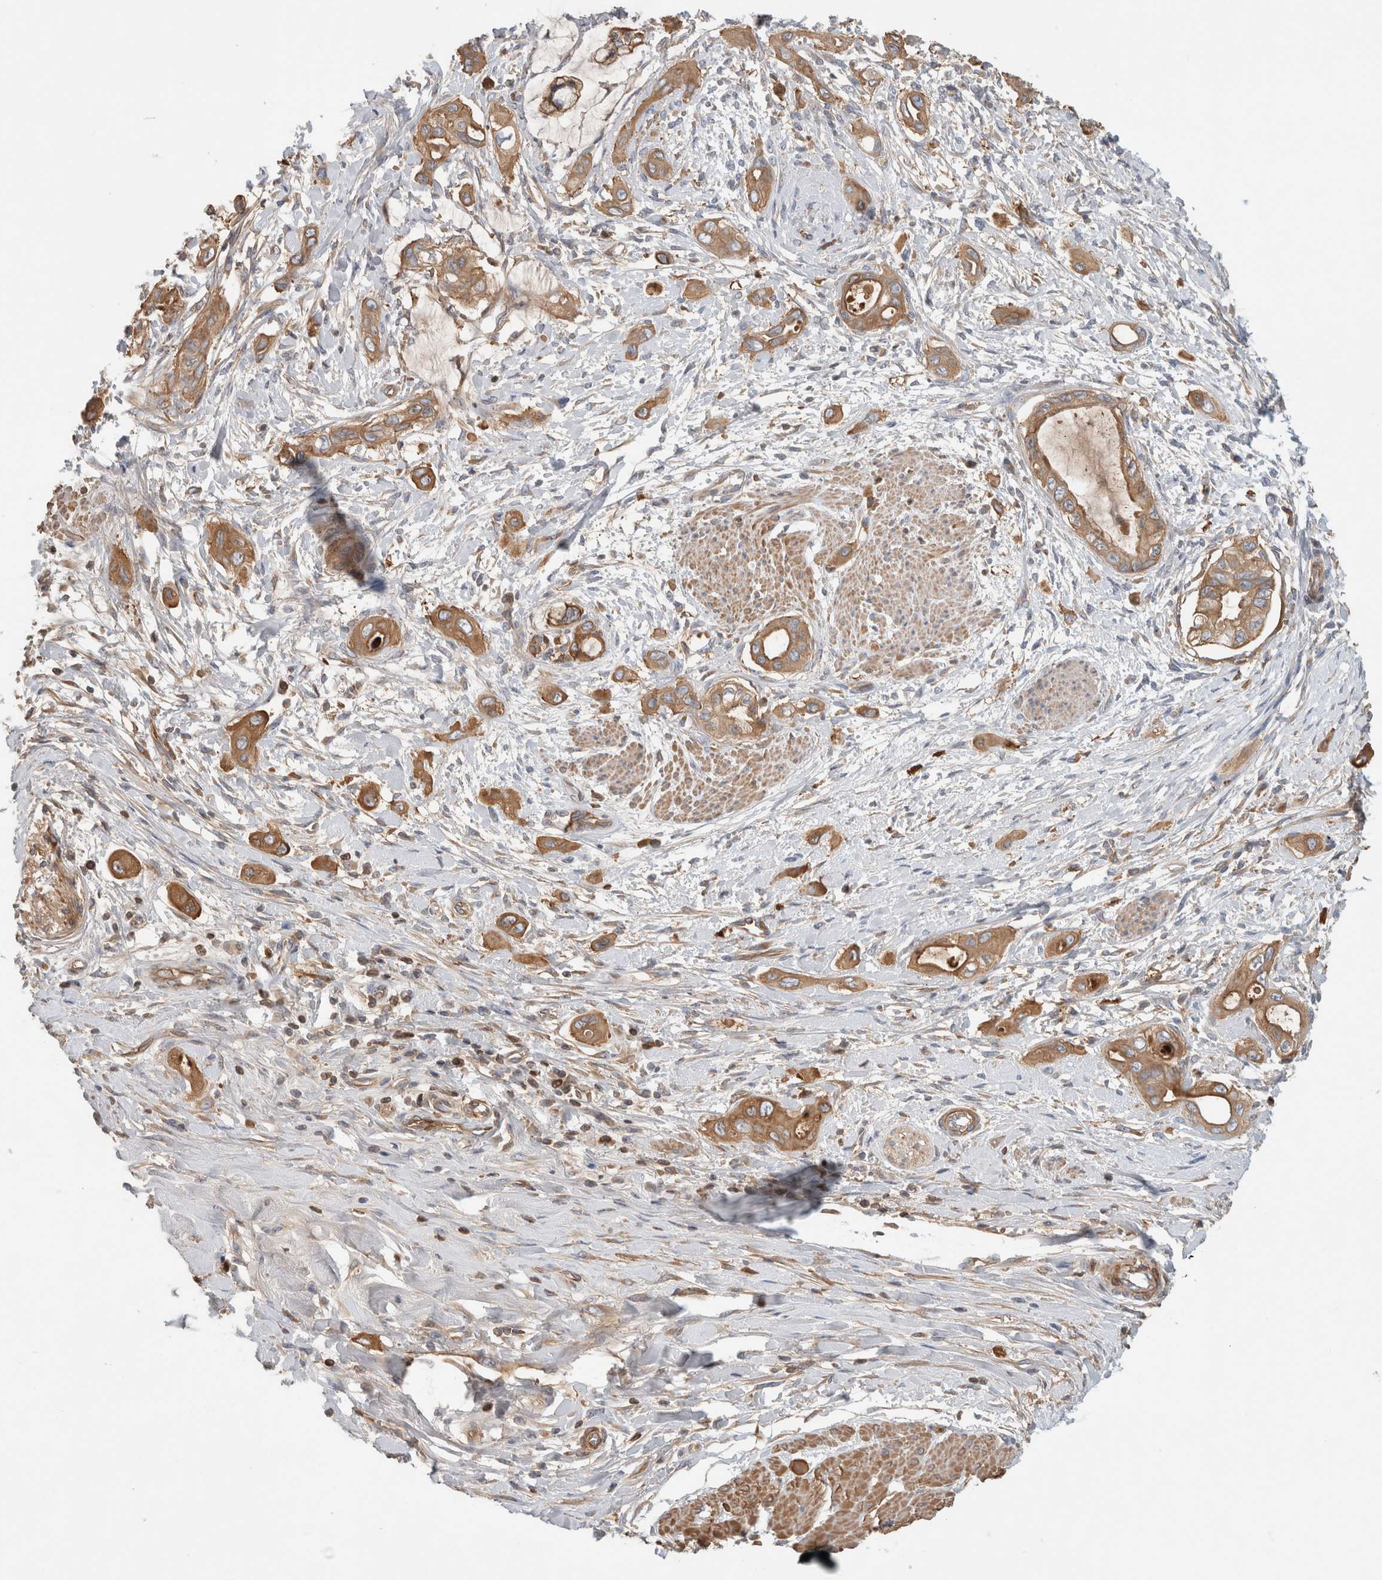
{"staining": {"intensity": "moderate", "quantity": ">75%", "location": "cytoplasmic/membranous"}, "tissue": "pancreatic cancer", "cell_type": "Tumor cells", "image_type": "cancer", "snomed": [{"axis": "morphology", "description": "Adenocarcinoma, NOS"}, {"axis": "topography", "description": "Pancreas"}], "caption": "Adenocarcinoma (pancreatic) stained for a protein (brown) shows moderate cytoplasmic/membranous positive staining in approximately >75% of tumor cells.", "gene": "CFI", "patient": {"sex": "male", "age": 59}}